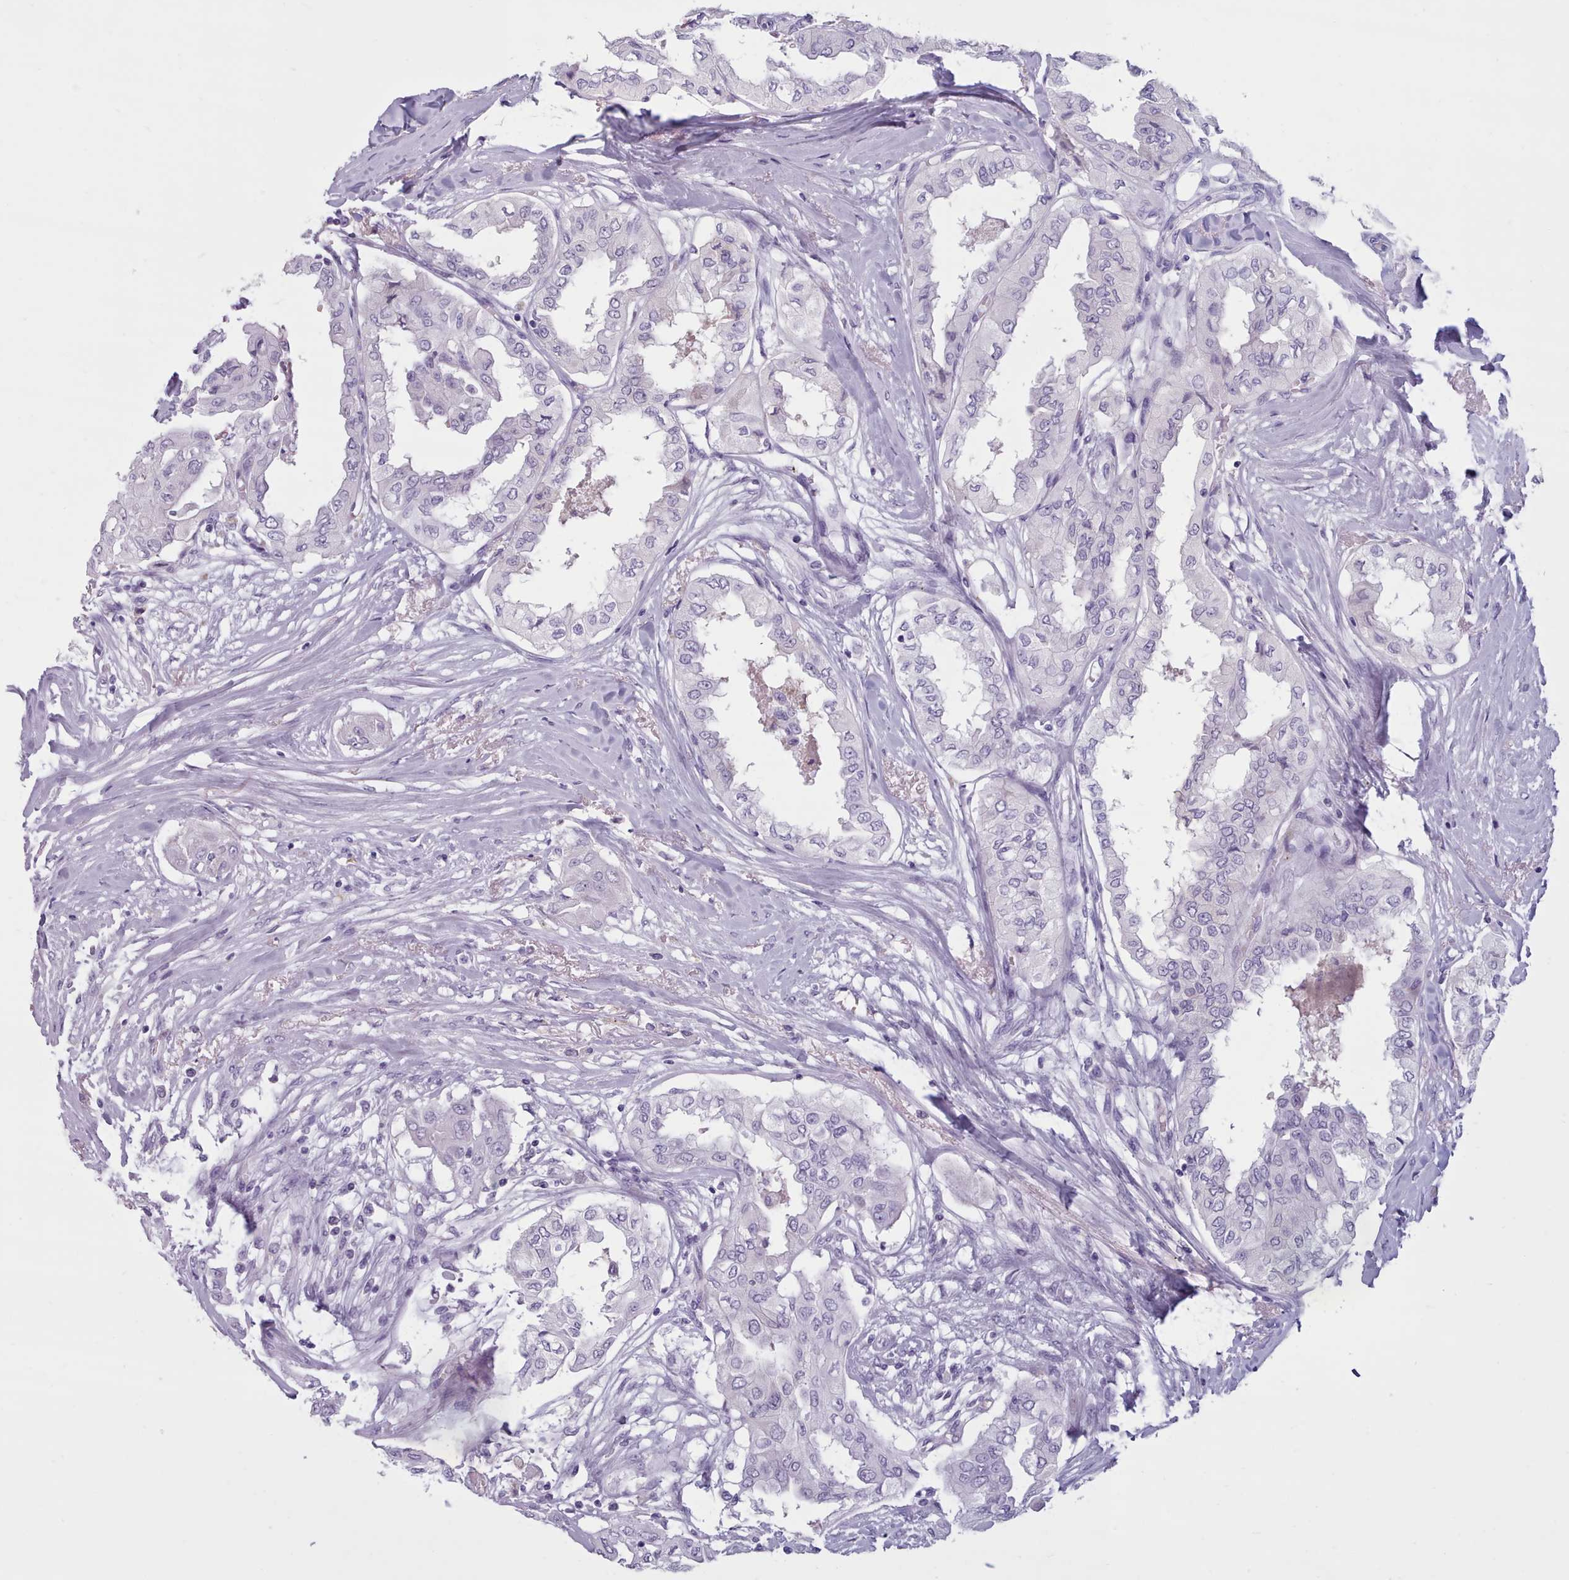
{"staining": {"intensity": "negative", "quantity": "none", "location": "none"}, "tissue": "thyroid cancer", "cell_type": "Tumor cells", "image_type": "cancer", "snomed": [{"axis": "morphology", "description": "Papillary adenocarcinoma, NOS"}, {"axis": "topography", "description": "Thyroid gland"}], "caption": "Immunohistochemistry micrograph of neoplastic tissue: human papillary adenocarcinoma (thyroid) stained with DAB (3,3'-diaminobenzidine) reveals no significant protein positivity in tumor cells.", "gene": "ZNF43", "patient": {"sex": "female", "age": 59}}